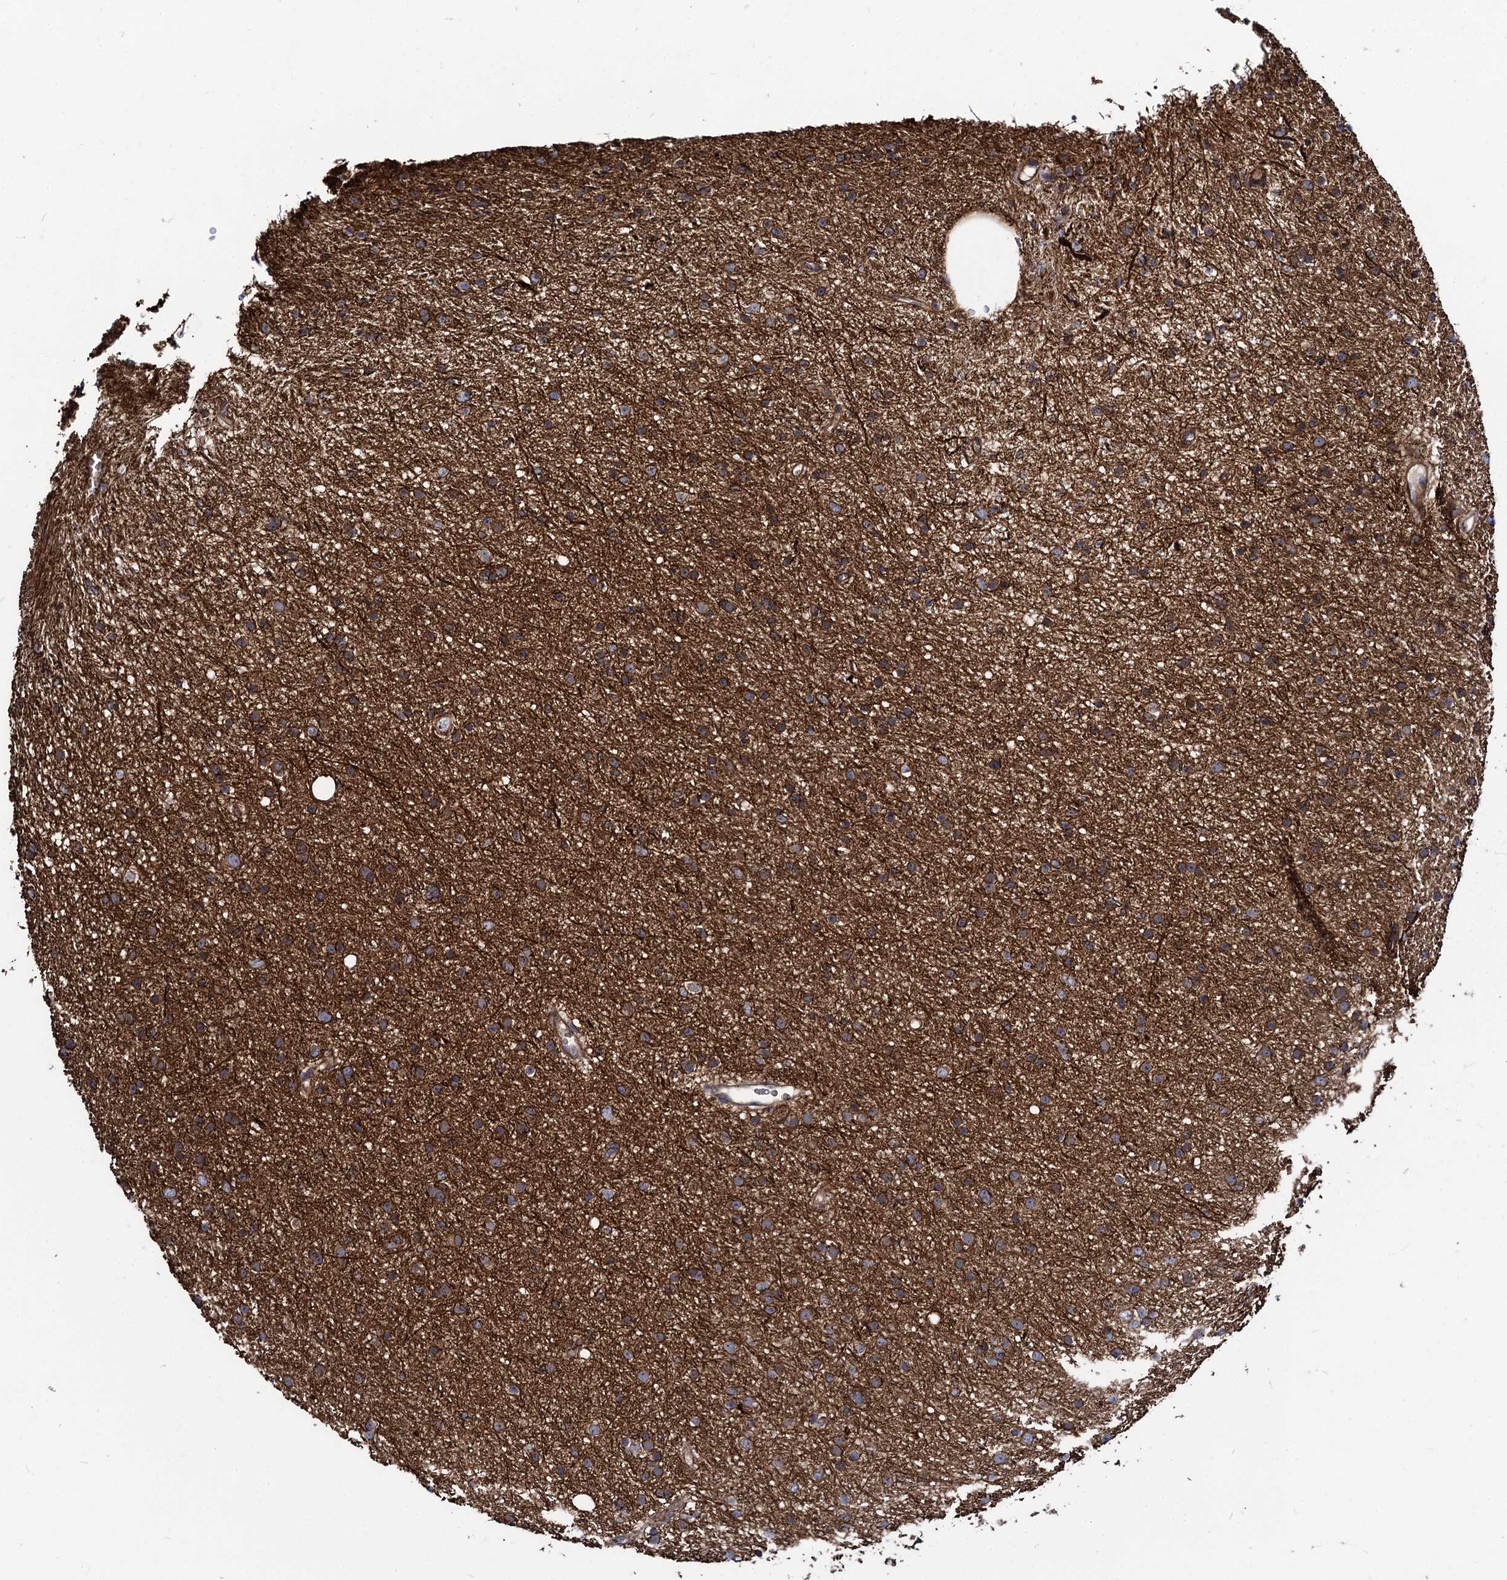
{"staining": {"intensity": "moderate", "quantity": ">75%", "location": "cytoplasmic/membranous"}, "tissue": "glioma", "cell_type": "Tumor cells", "image_type": "cancer", "snomed": [{"axis": "morphology", "description": "Glioma, malignant, Low grade"}, {"axis": "topography", "description": "Cerebral cortex"}], "caption": "Brown immunohistochemical staining in human glioma shows moderate cytoplasmic/membranous expression in about >75% of tumor cells.", "gene": "KXD1", "patient": {"sex": "female", "age": 39}}